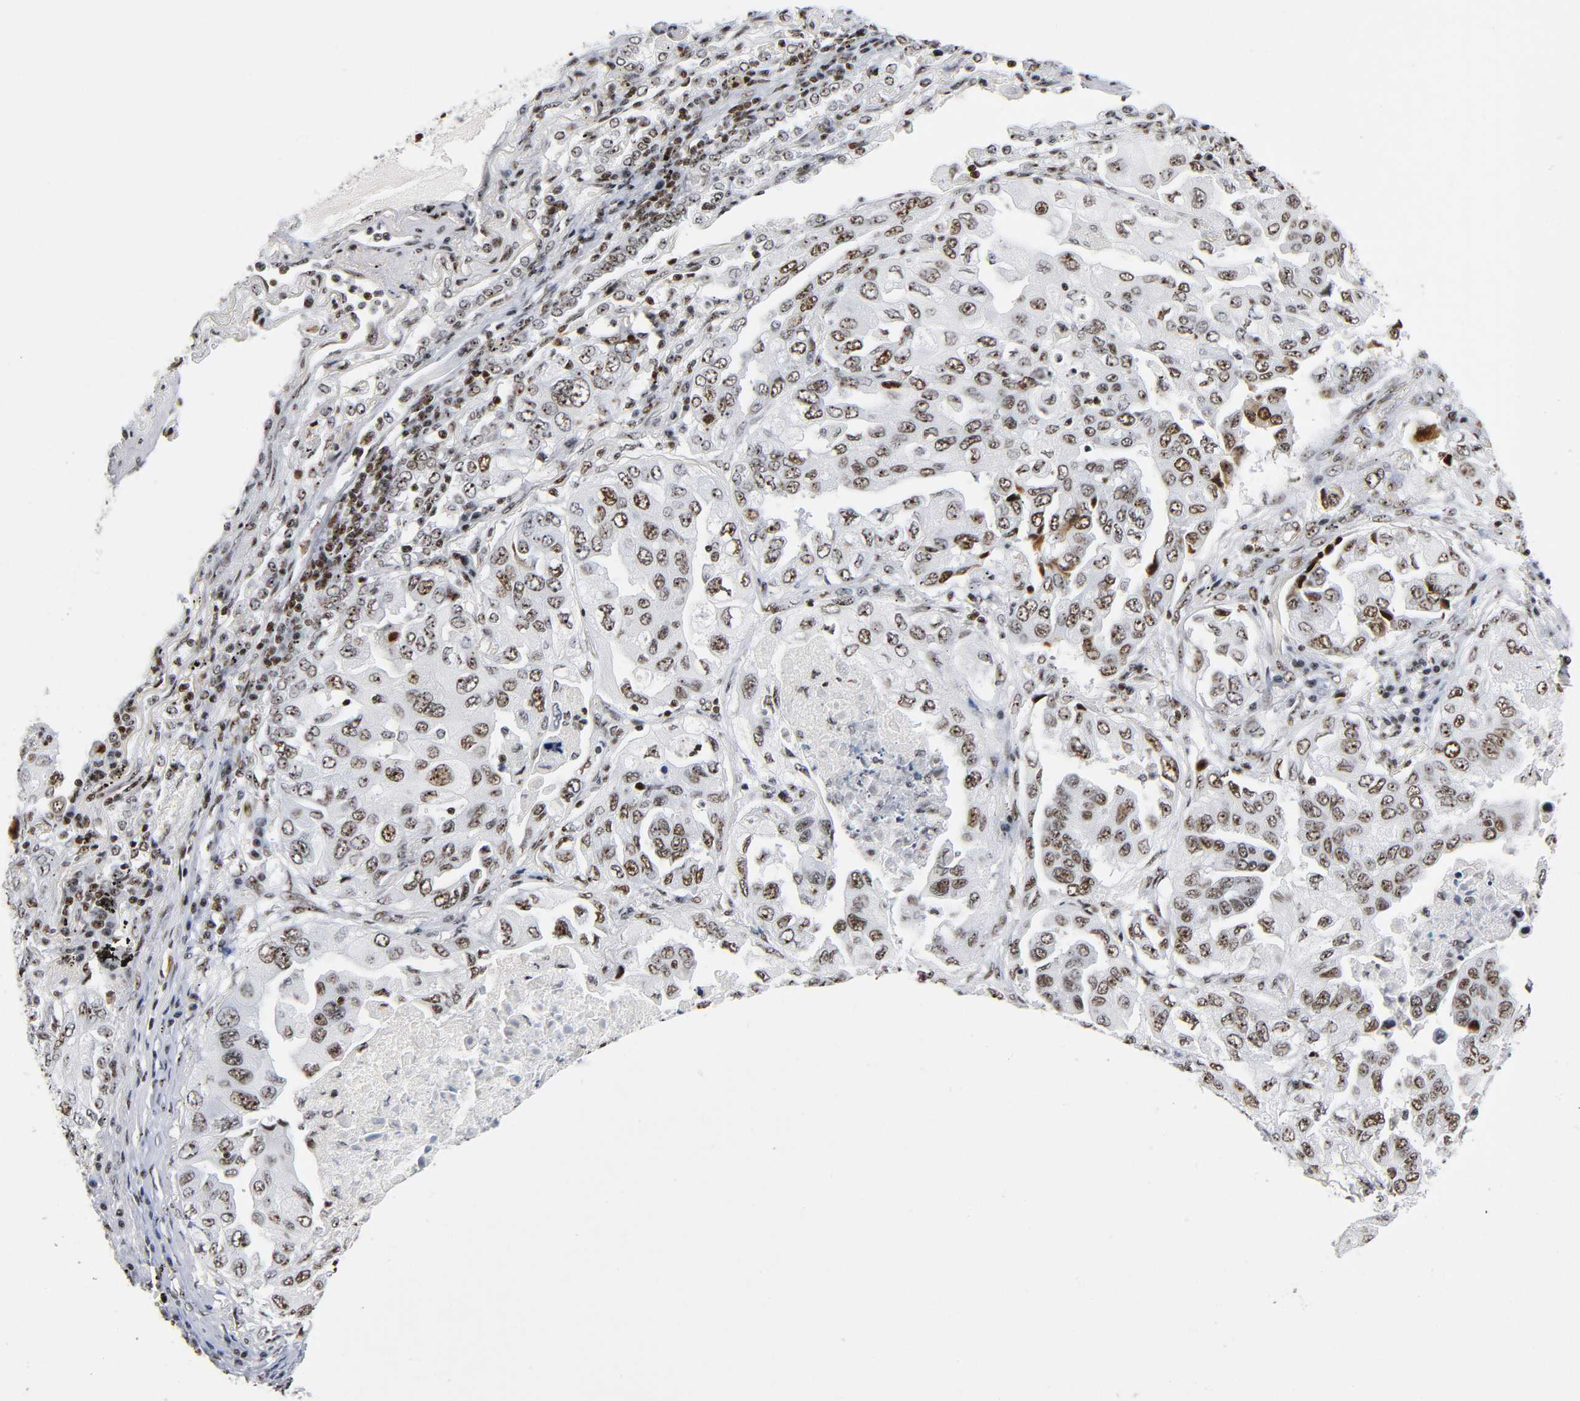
{"staining": {"intensity": "strong", "quantity": ">75%", "location": "nuclear"}, "tissue": "lung cancer", "cell_type": "Tumor cells", "image_type": "cancer", "snomed": [{"axis": "morphology", "description": "Adenocarcinoma, NOS"}, {"axis": "topography", "description": "Lung"}], "caption": "The image exhibits a brown stain indicating the presence of a protein in the nuclear of tumor cells in lung cancer (adenocarcinoma).", "gene": "UBTF", "patient": {"sex": "female", "age": 65}}